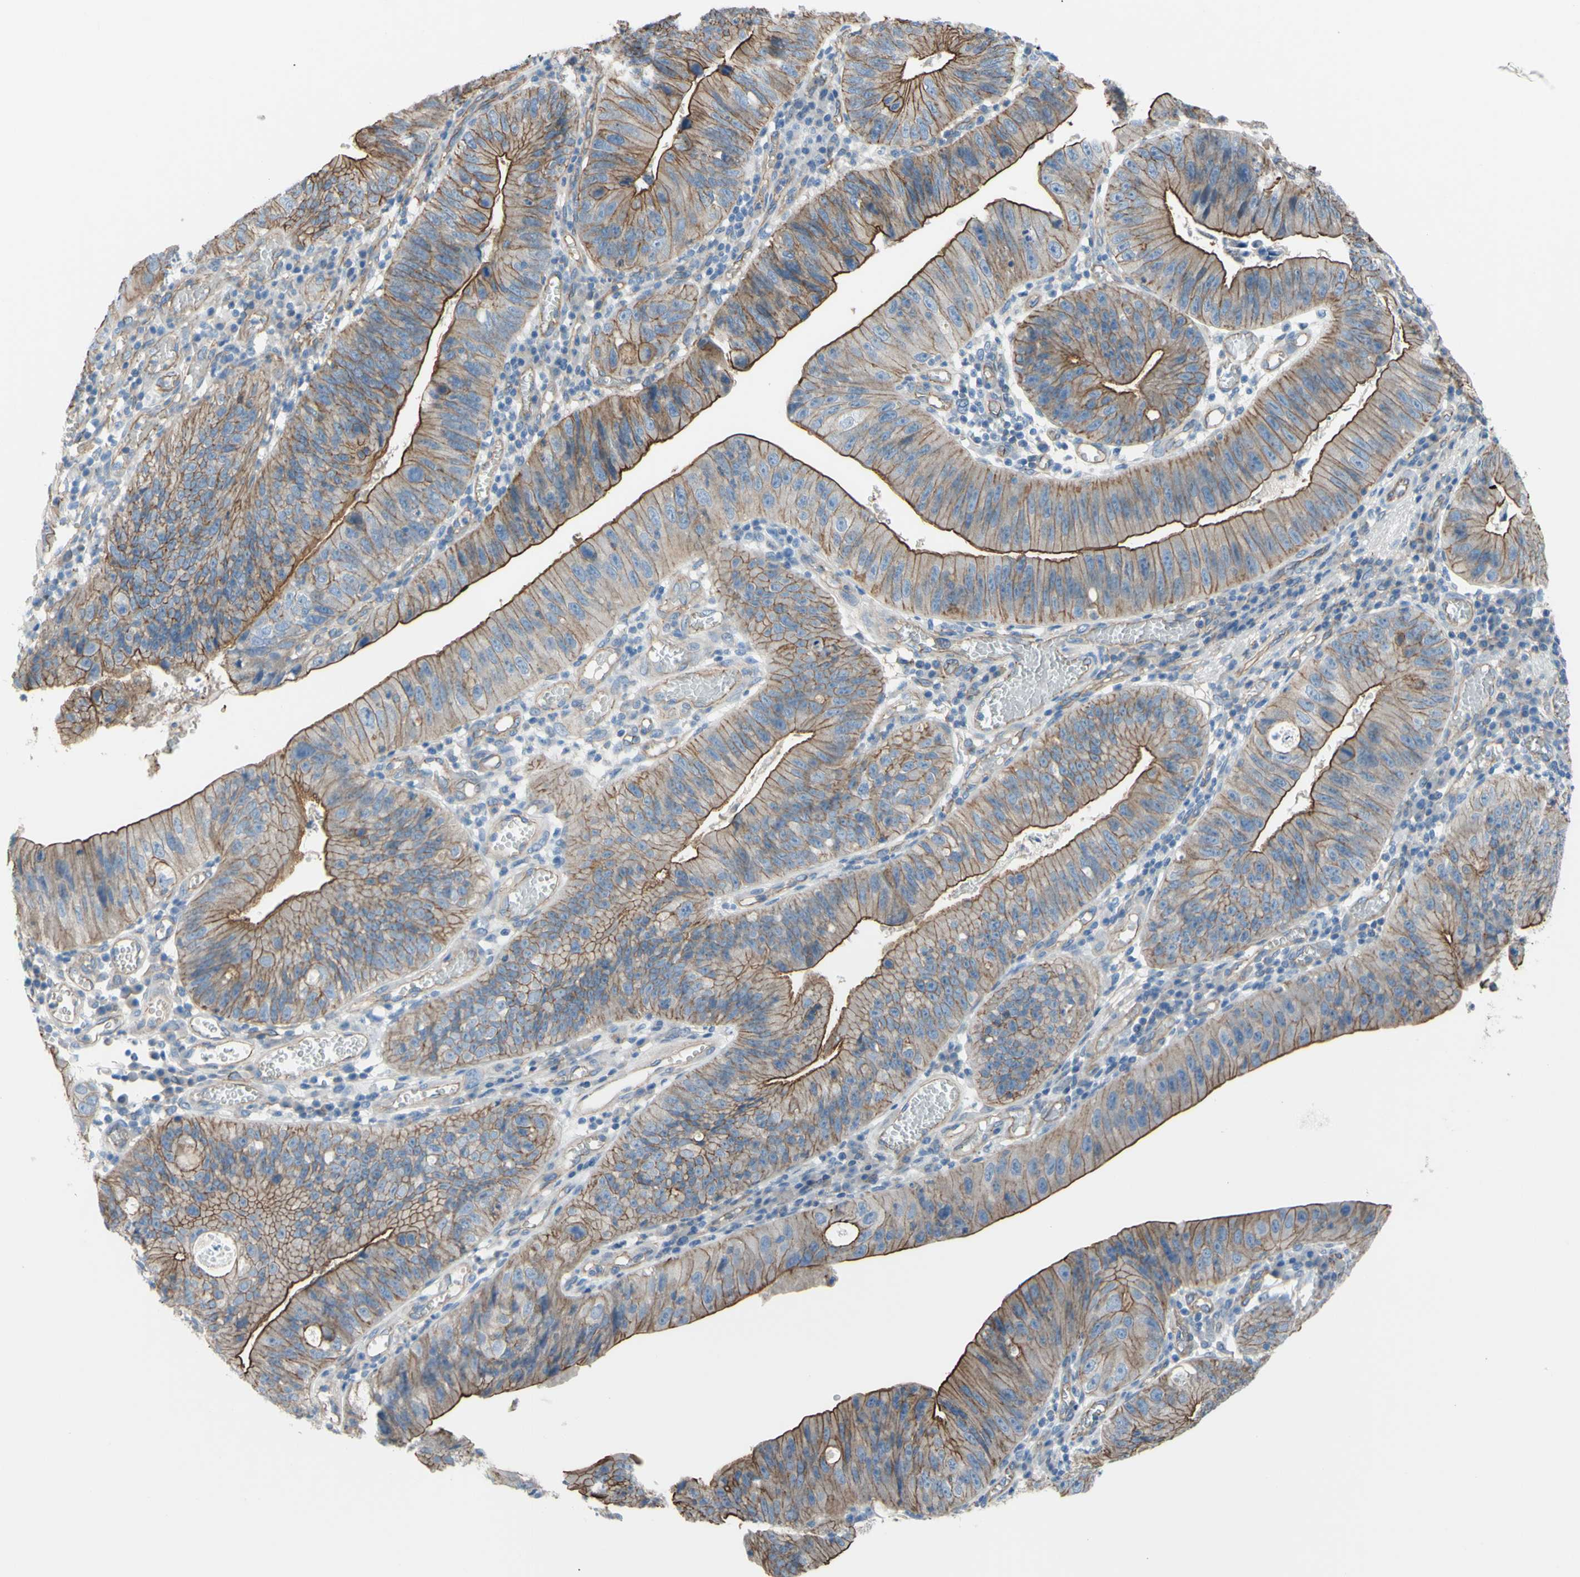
{"staining": {"intensity": "strong", "quantity": ">75%", "location": "cytoplasmic/membranous"}, "tissue": "stomach cancer", "cell_type": "Tumor cells", "image_type": "cancer", "snomed": [{"axis": "morphology", "description": "Adenocarcinoma, NOS"}, {"axis": "topography", "description": "Stomach"}], "caption": "Human stomach adenocarcinoma stained with a brown dye shows strong cytoplasmic/membranous positive staining in approximately >75% of tumor cells.", "gene": "TPBG", "patient": {"sex": "male", "age": 59}}